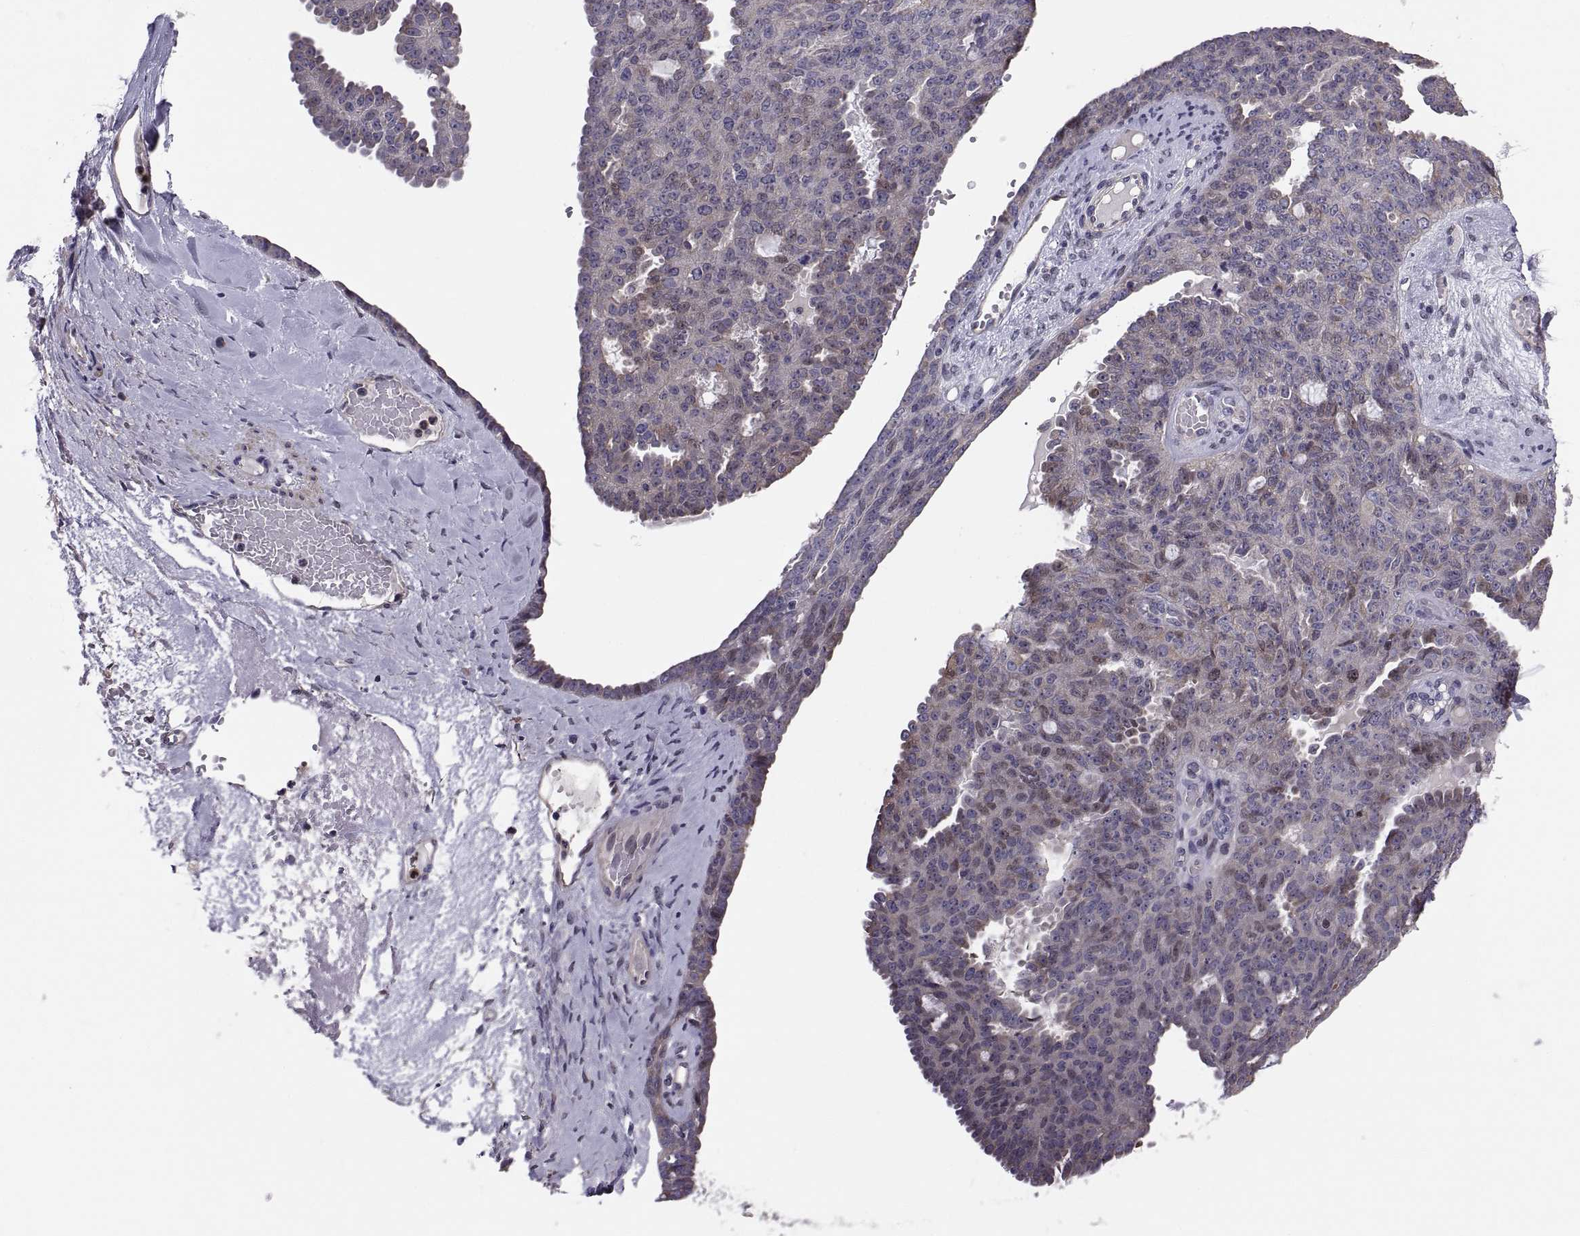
{"staining": {"intensity": "moderate", "quantity": "<25%", "location": "cytoplasmic/membranous"}, "tissue": "ovarian cancer", "cell_type": "Tumor cells", "image_type": "cancer", "snomed": [{"axis": "morphology", "description": "Cystadenocarcinoma, serous, NOS"}, {"axis": "topography", "description": "Ovary"}], "caption": "A brown stain labels moderate cytoplasmic/membranous staining of a protein in ovarian serous cystadenocarcinoma tumor cells.", "gene": "ANO1", "patient": {"sex": "female", "age": 71}}